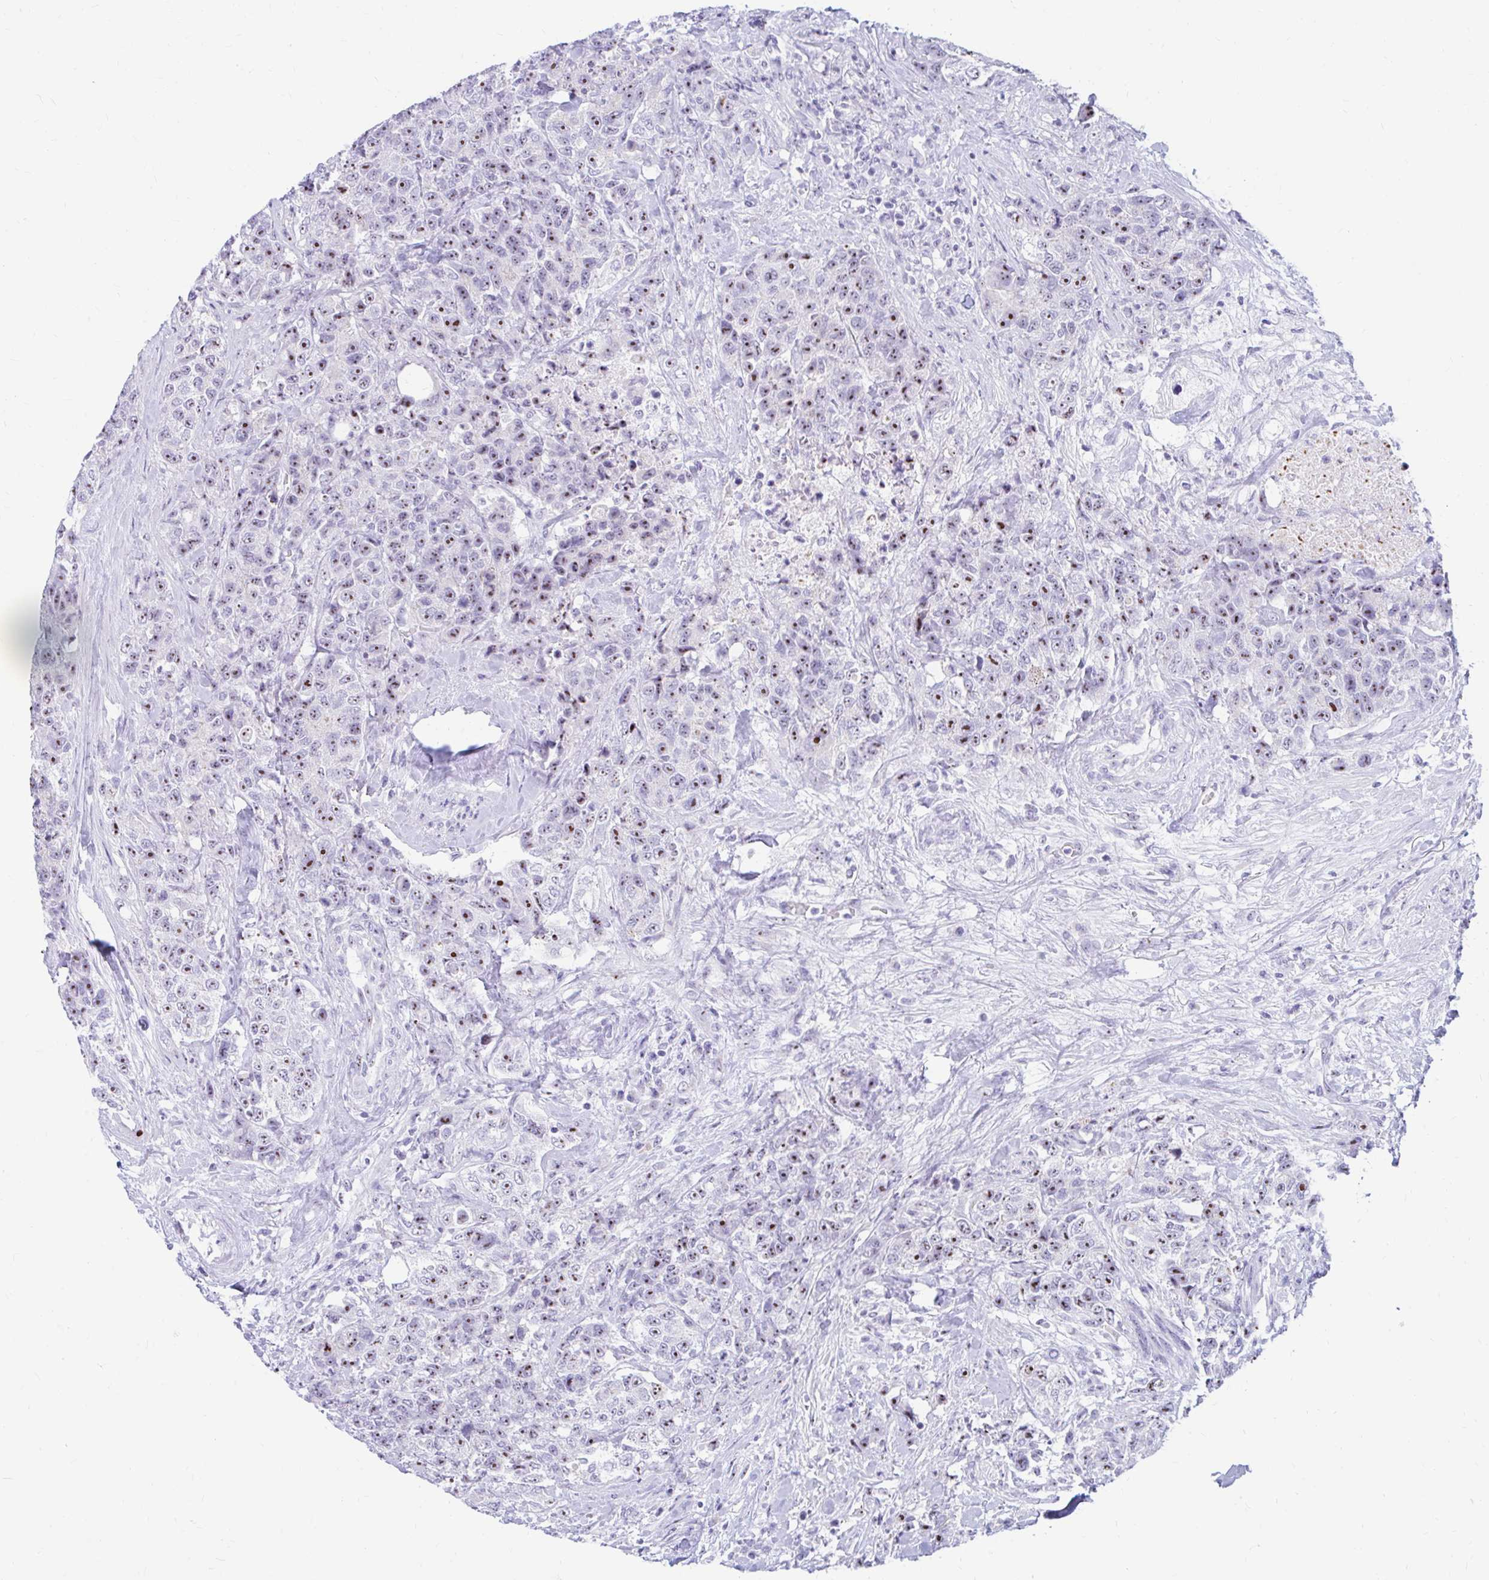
{"staining": {"intensity": "moderate", "quantity": ">75%", "location": "nuclear"}, "tissue": "urothelial cancer", "cell_type": "Tumor cells", "image_type": "cancer", "snomed": [{"axis": "morphology", "description": "Urothelial carcinoma, High grade"}, {"axis": "topography", "description": "Urinary bladder"}], "caption": "Urothelial carcinoma (high-grade) stained with immunohistochemistry reveals moderate nuclear positivity in about >75% of tumor cells. (DAB (3,3'-diaminobenzidine) = brown stain, brightfield microscopy at high magnification).", "gene": "FTSJ3", "patient": {"sex": "female", "age": 78}}